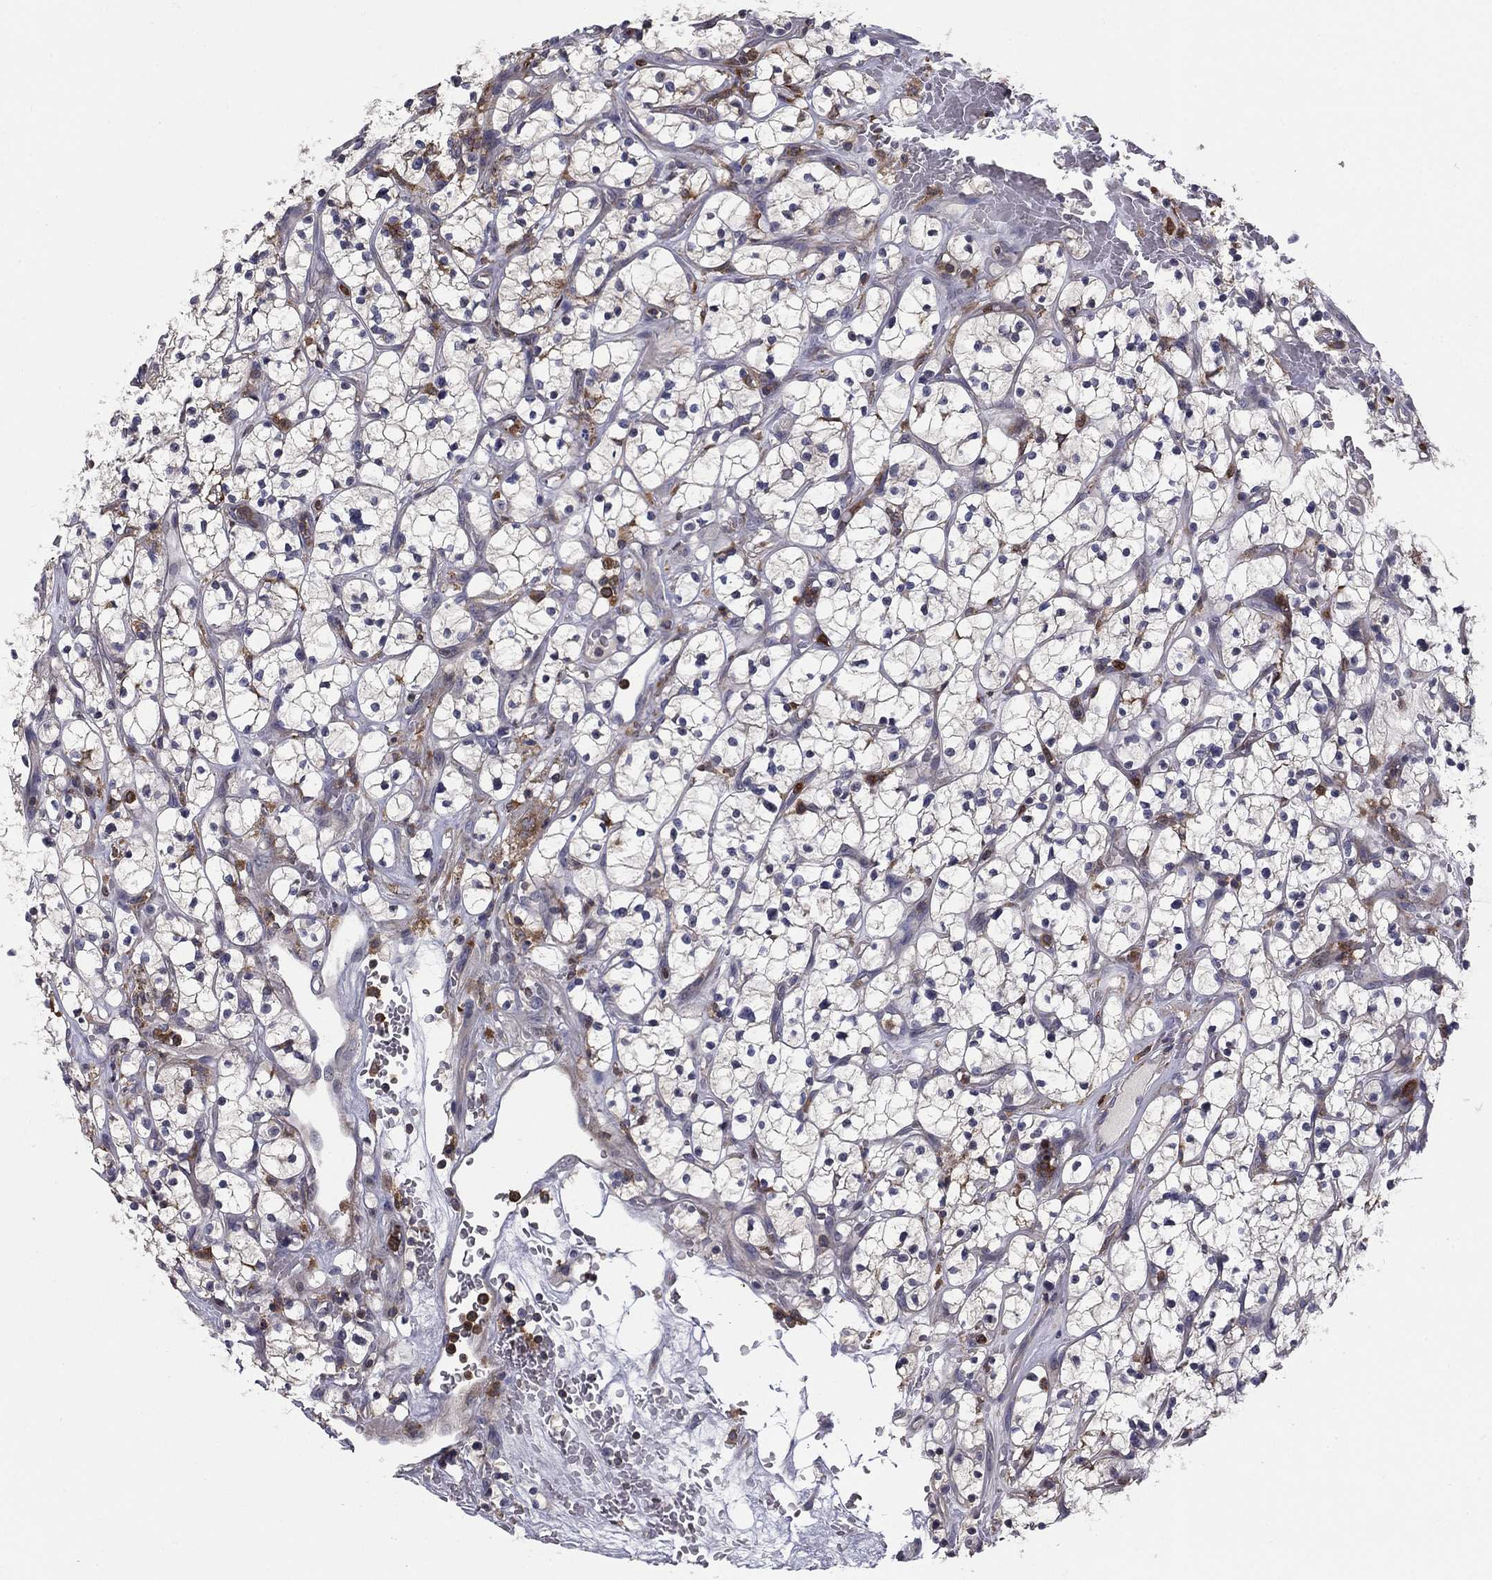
{"staining": {"intensity": "negative", "quantity": "none", "location": "none"}, "tissue": "renal cancer", "cell_type": "Tumor cells", "image_type": "cancer", "snomed": [{"axis": "morphology", "description": "Adenocarcinoma, NOS"}, {"axis": "topography", "description": "Kidney"}], "caption": "High power microscopy photomicrograph of an immunohistochemistry (IHC) histopathology image of renal cancer, revealing no significant staining in tumor cells.", "gene": "PLCB2", "patient": {"sex": "female", "age": 64}}